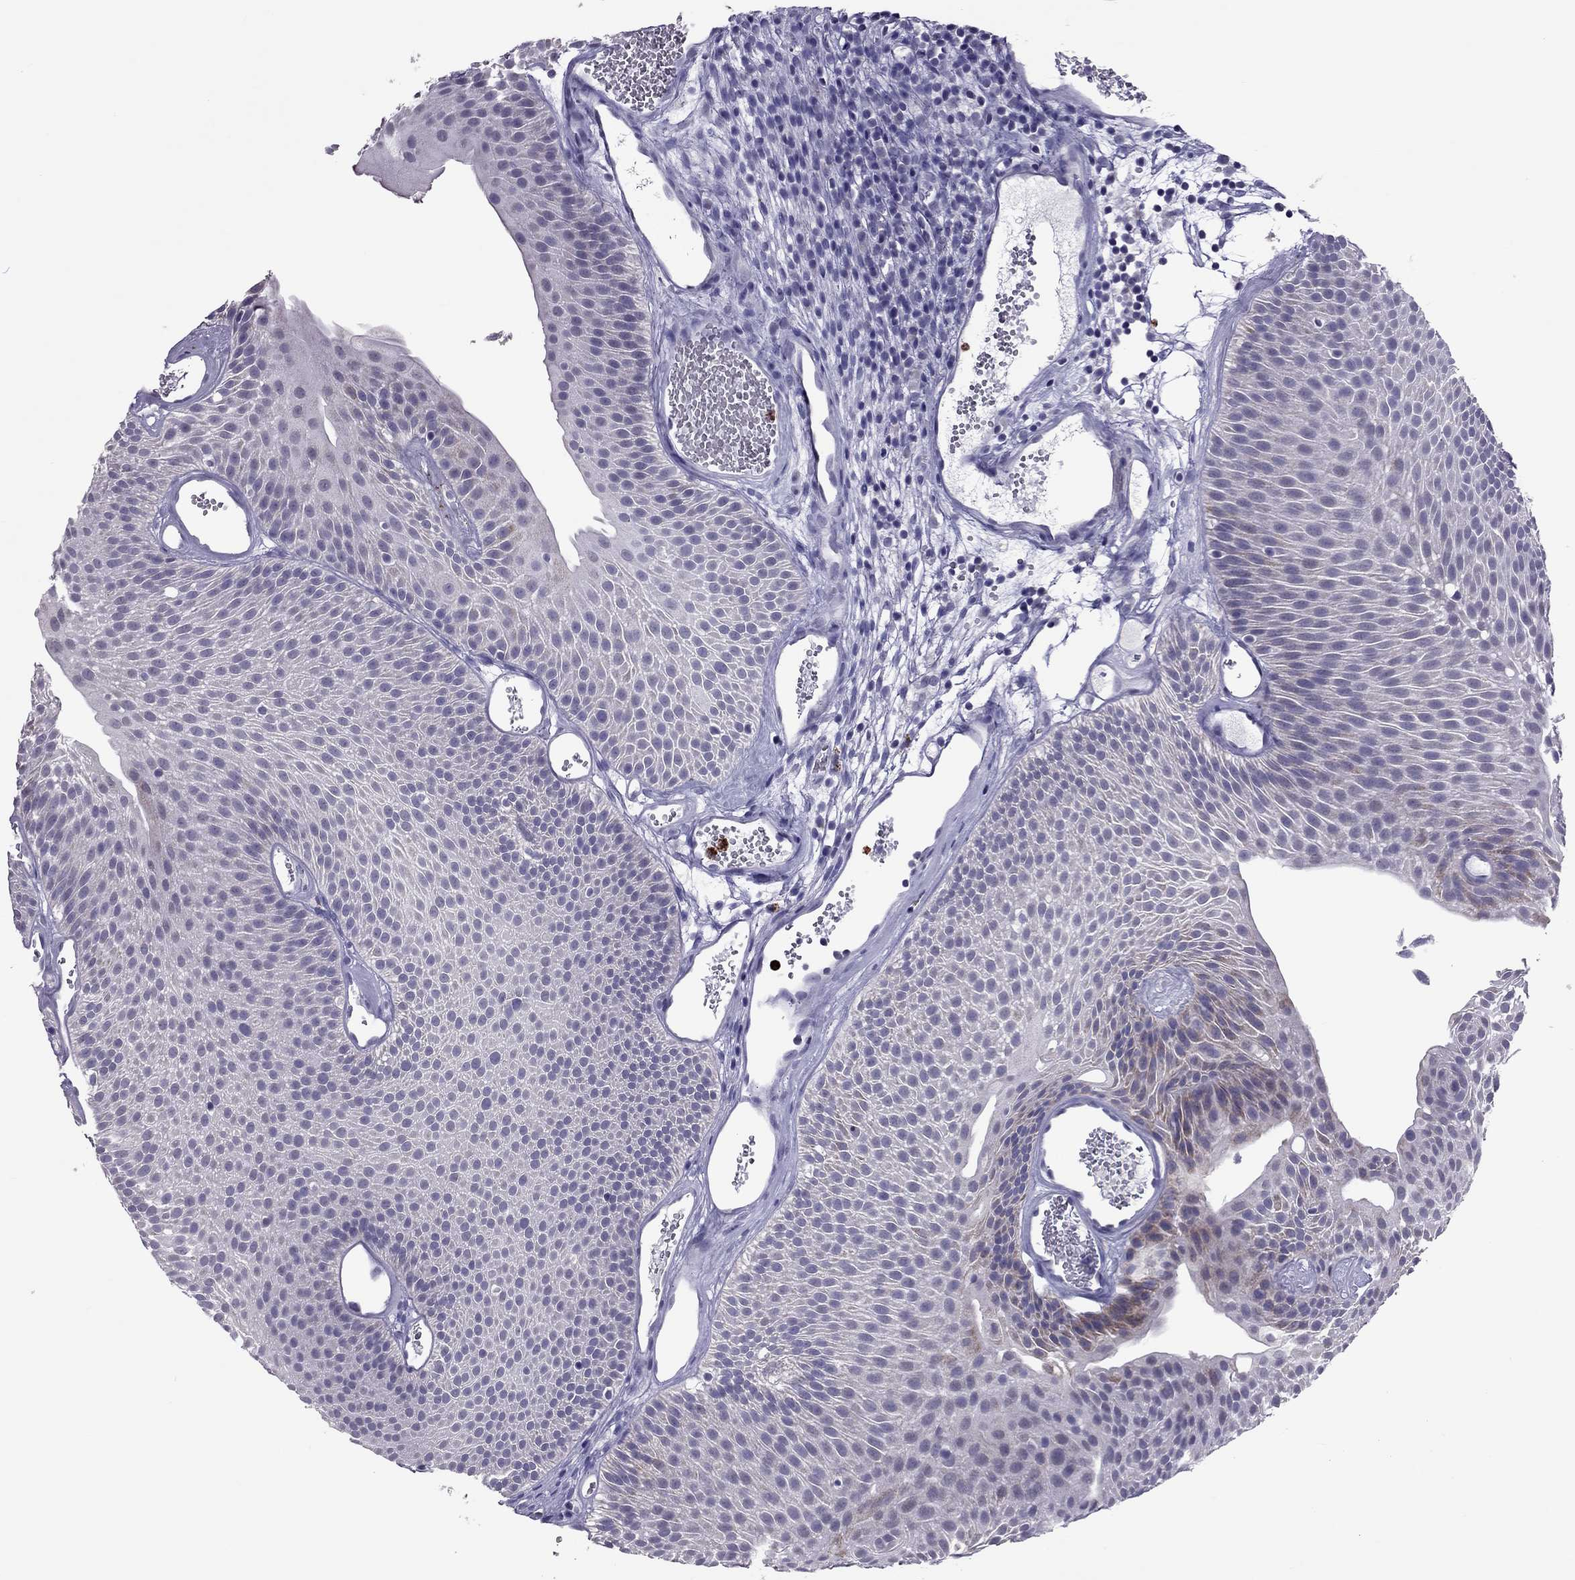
{"staining": {"intensity": "moderate", "quantity": "<25%", "location": "cytoplasmic/membranous"}, "tissue": "urothelial cancer", "cell_type": "Tumor cells", "image_type": "cancer", "snomed": [{"axis": "morphology", "description": "Urothelial carcinoma, Low grade"}, {"axis": "topography", "description": "Urinary bladder"}], "caption": "A brown stain labels moderate cytoplasmic/membranous staining of a protein in low-grade urothelial carcinoma tumor cells.", "gene": "CCL27", "patient": {"sex": "male", "age": 52}}